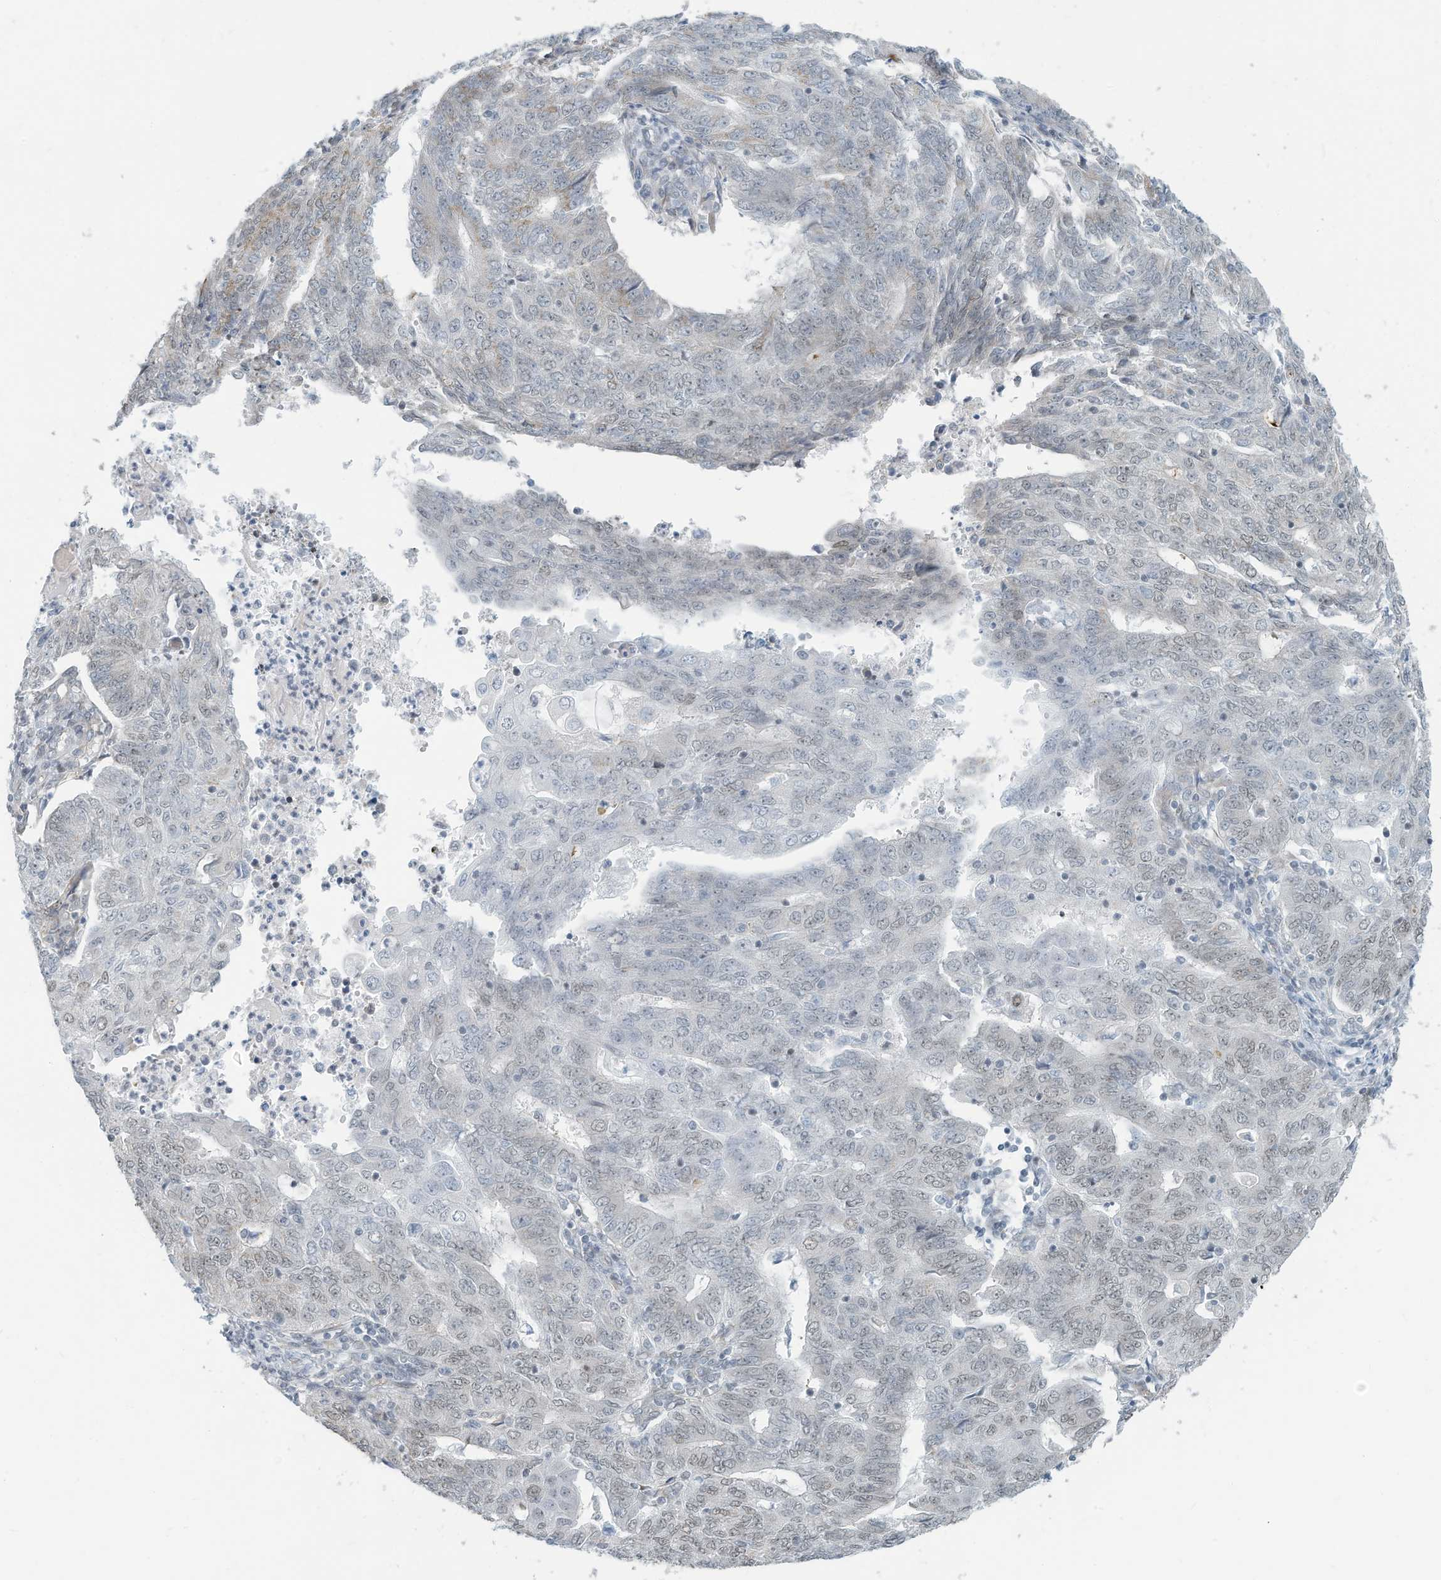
{"staining": {"intensity": "moderate", "quantity": "25%-75%", "location": "nuclear"}, "tissue": "endometrial cancer", "cell_type": "Tumor cells", "image_type": "cancer", "snomed": [{"axis": "morphology", "description": "Adenocarcinoma, NOS"}, {"axis": "topography", "description": "Endometrium"}], "caption": "DAB (3,3'-diaminobenzidine) immunohistochemical staining of endometrial cancer exhibits moderate nuclear protein positivity in about 25%-75% of tumor cells.", "gene": "SARNP", "patient": {"sex": "female", "age": 32}}